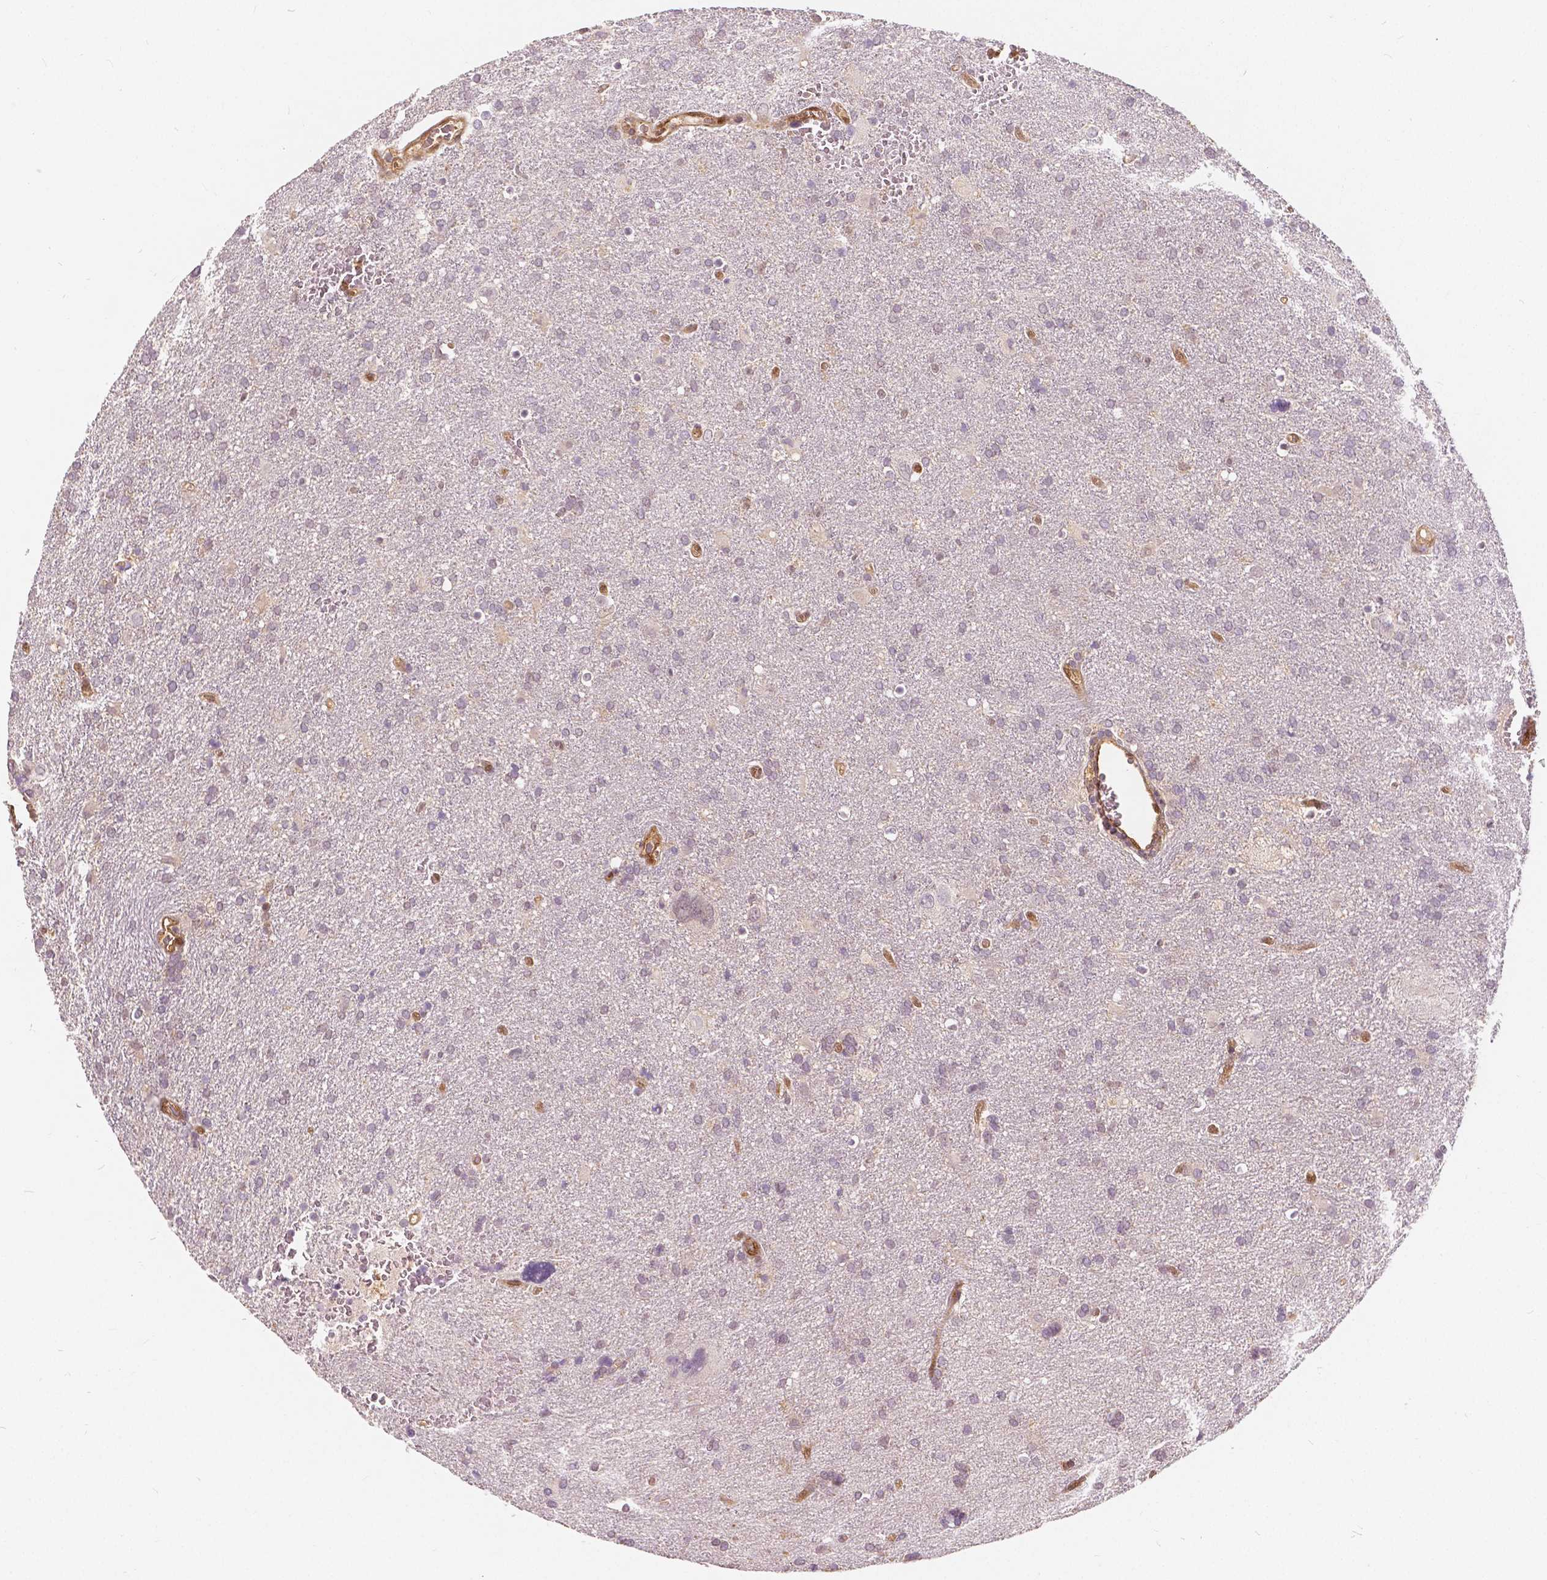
{"staining": {"intensity": "negative", "quantity": "none", "location": "none"}, "tissue": "glioma", "cell_type": "Tumor cells", "image_type": "cancer", "snomed": [{"axis": "morphology", "description": "Glioma, malignant, Low grade"}, {"axis": "topography", "description": "Brain"}], "caption": "Immunohistochemistry (IHC) image of malignant glioma (low-grade) stained for a protein (brown), which demonstrates no expression in tumor cells. (DAB immunohistochemistry, high magnification).", "gene": "NAPRT", "patient": {"sex": "male", "age": 66}}